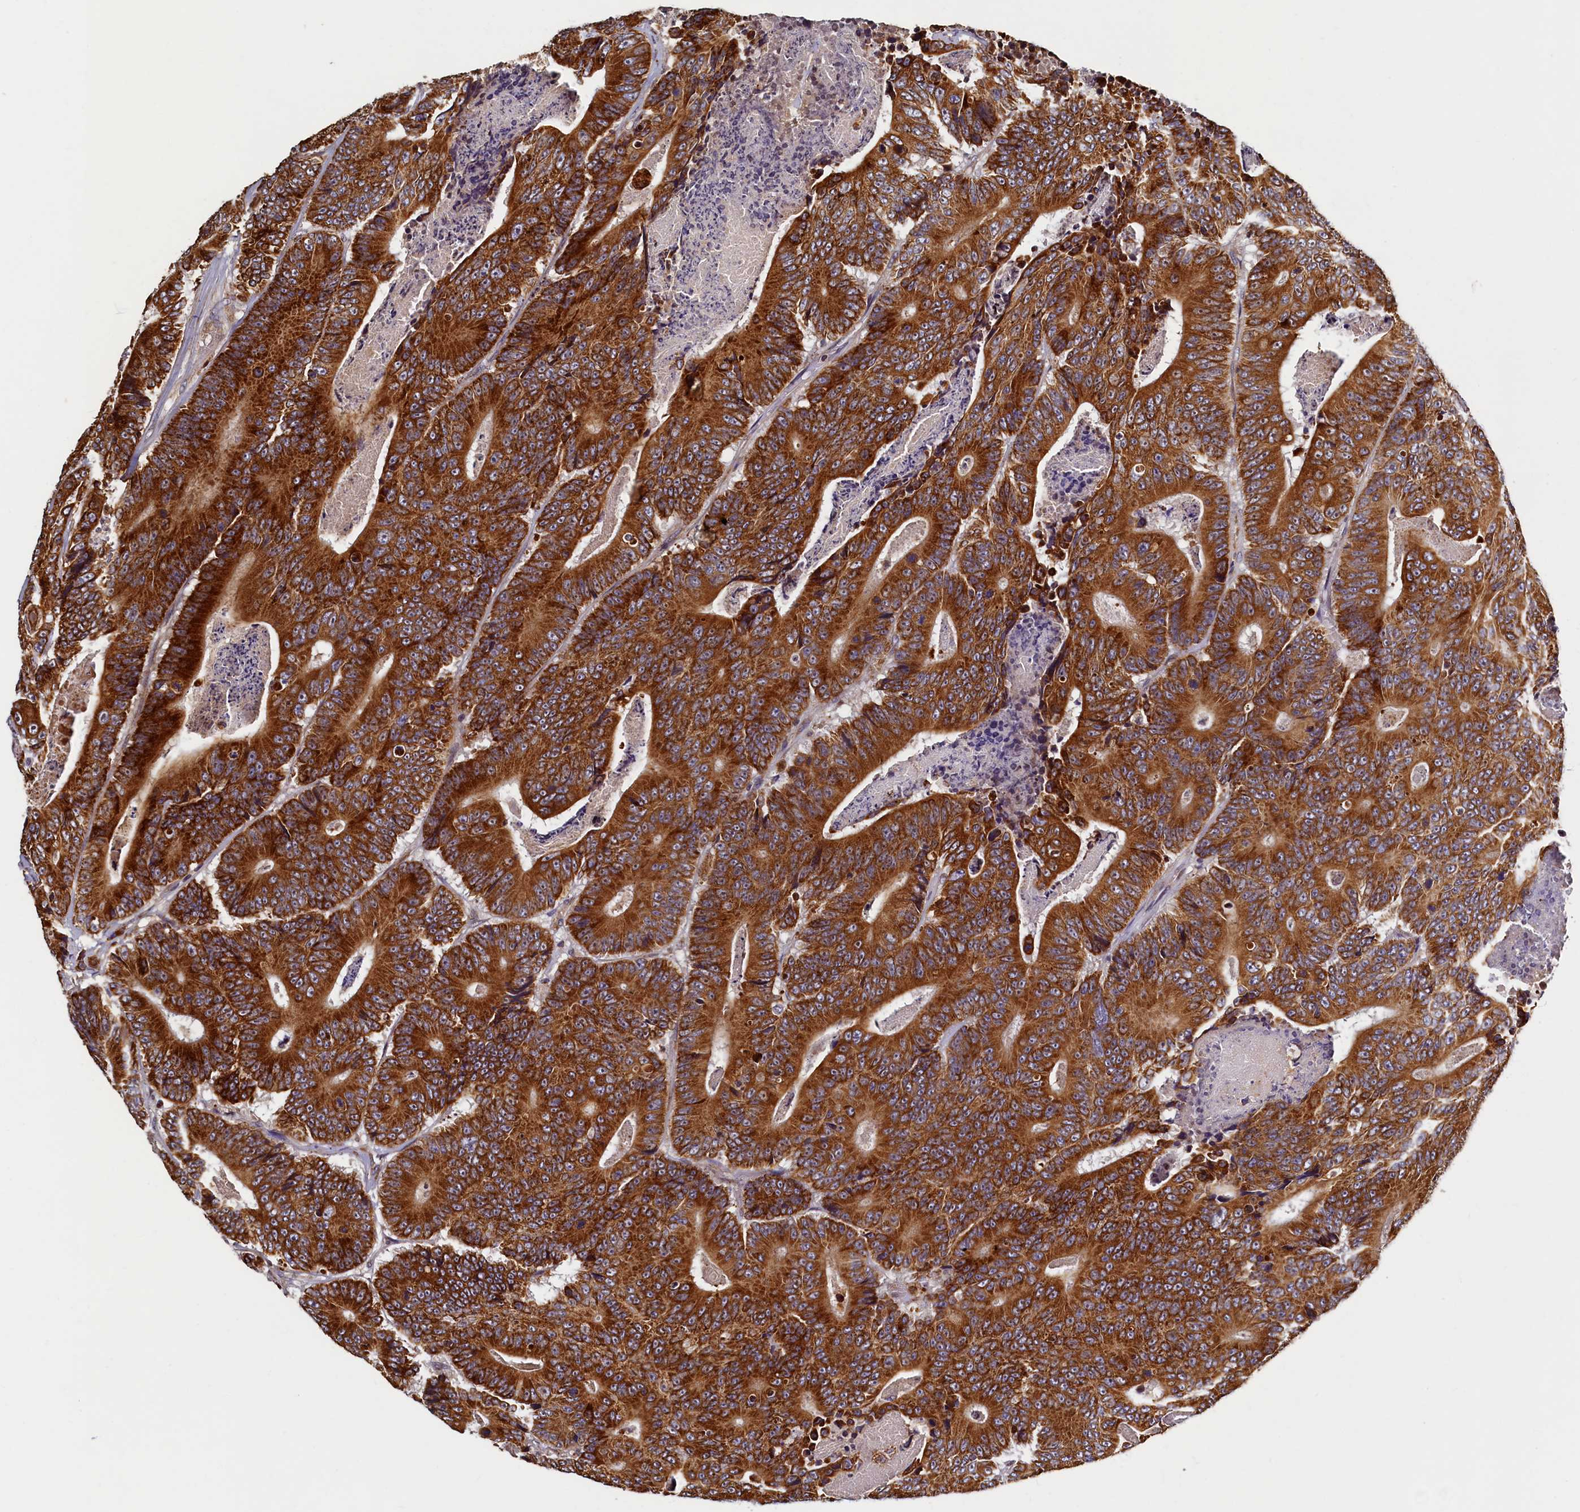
{"staining": {"intensity": "strong", "quantity": ">75%", "location": "cytoplasmic/membranous"}, "tissue": "colorectal cancer", "cell_type": "Tumor cells", "image_type": "cancer", "snomed": [{"axis": "morphology", "description": "Adenocarcinoma, NOS"}, {"axis": "topography", "description": "Colon"}], "caption": "An image showing strong cytoplasmic/membranous staining in about >75% of tumor cells in adenocarcinoma (colorectal), as visualized by brown immunohistochemical staining.", "gene": "NCKAP5L", "patient": {"sex": "male", "age": 83}}